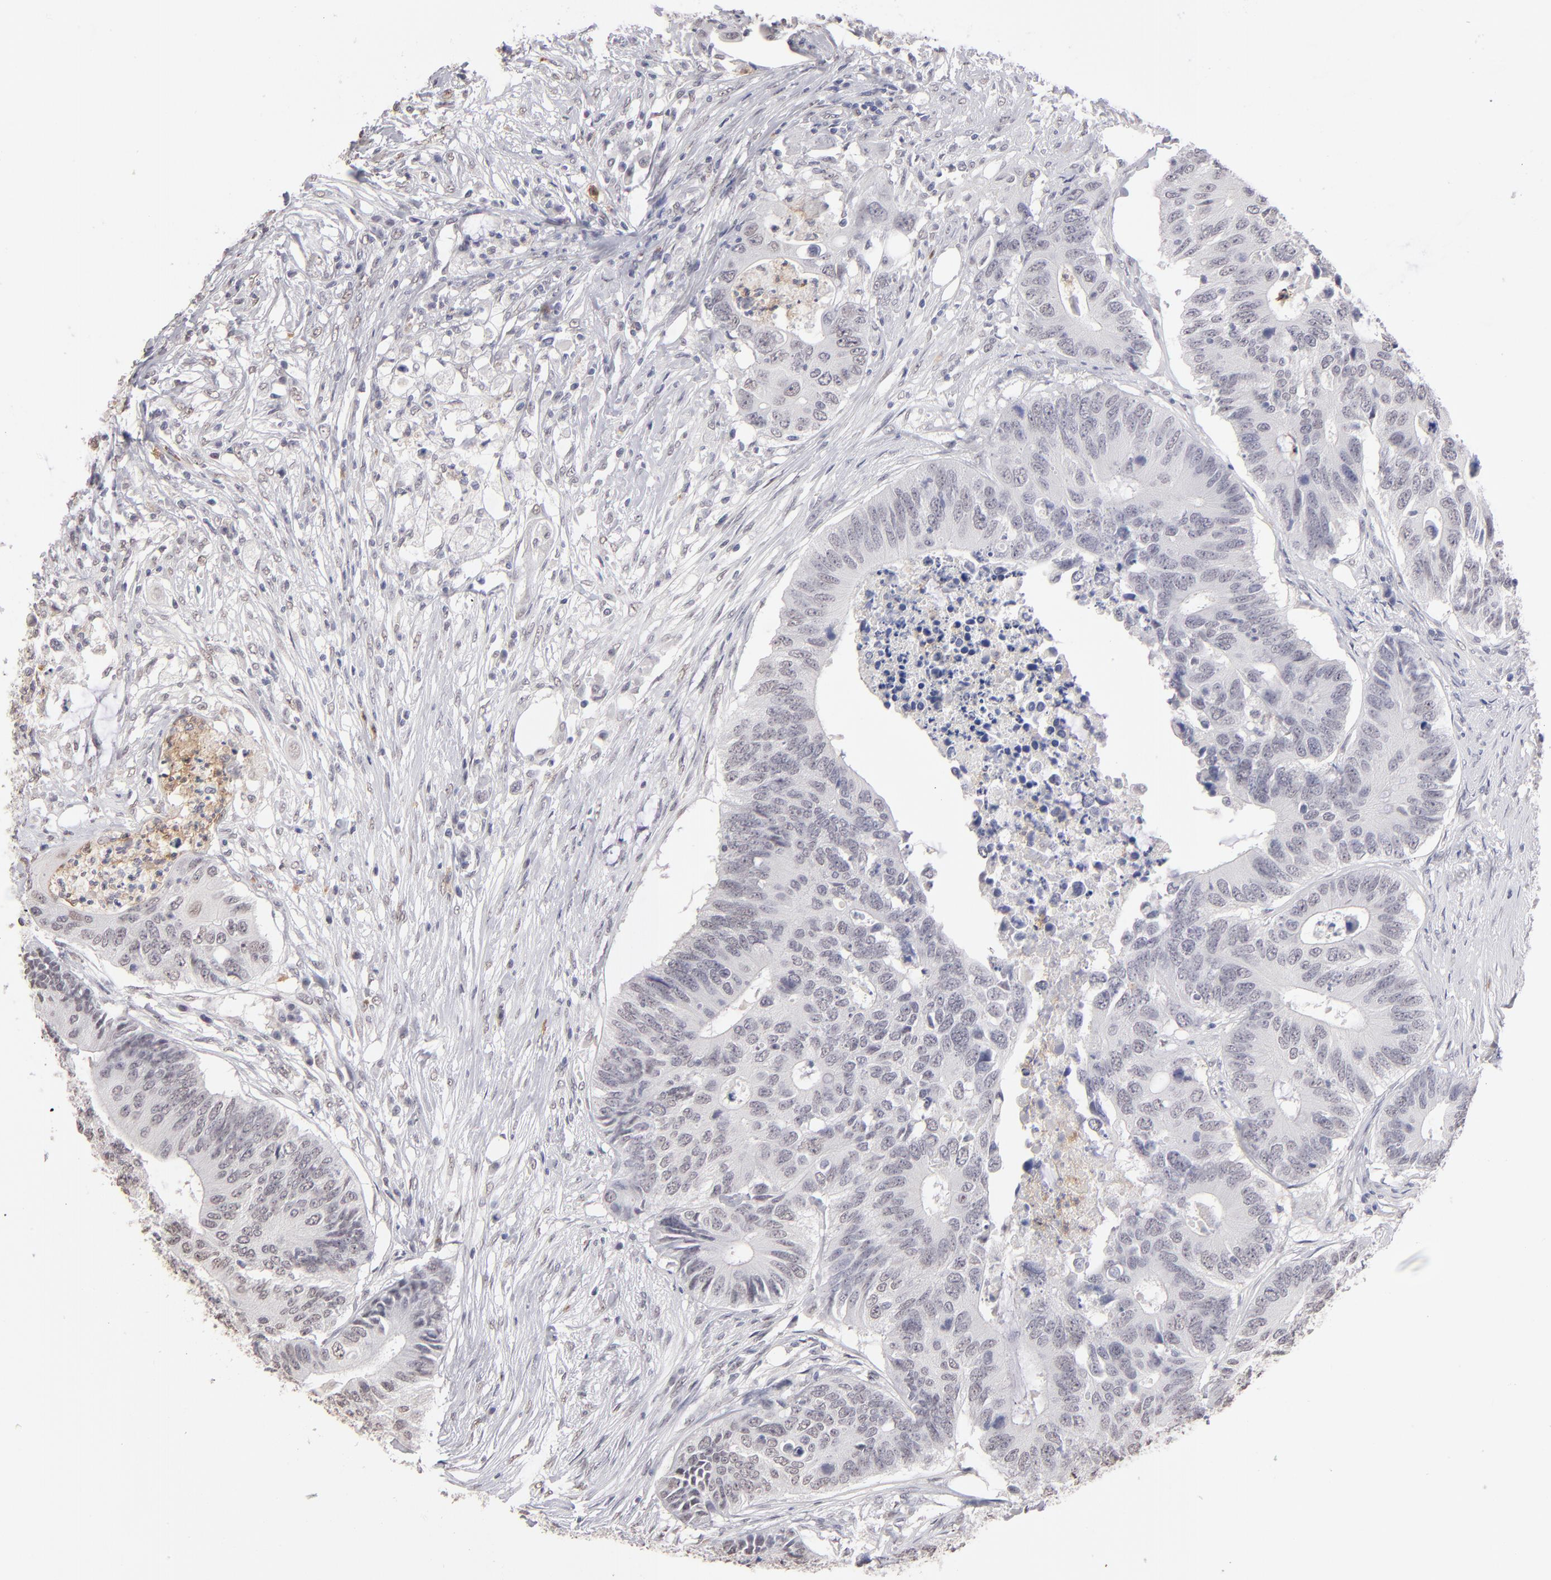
{"staining": {"intensity": "negative", "quantity": "none", "location": "none"}, "tissue": "colorectal cancer", "cell_type": "Tumor cells", "image_type": "cancer", "snomed": [{"axis": "morphology", "description": "Adenocarcinoma, NOS"}, {"axis": "topography", "description": "Colon"}], "caption": "Colorectal cancer was stained to show a protein in brown. There is no significant expression in tumor cells. The staining is performed using DAB (3,3'-diaminobenzidine) brown chromogen with nuclei counter-stained in using hematoxylin.", "gene": "MGAM", "patient": {"sex": "male", "age": 71}}